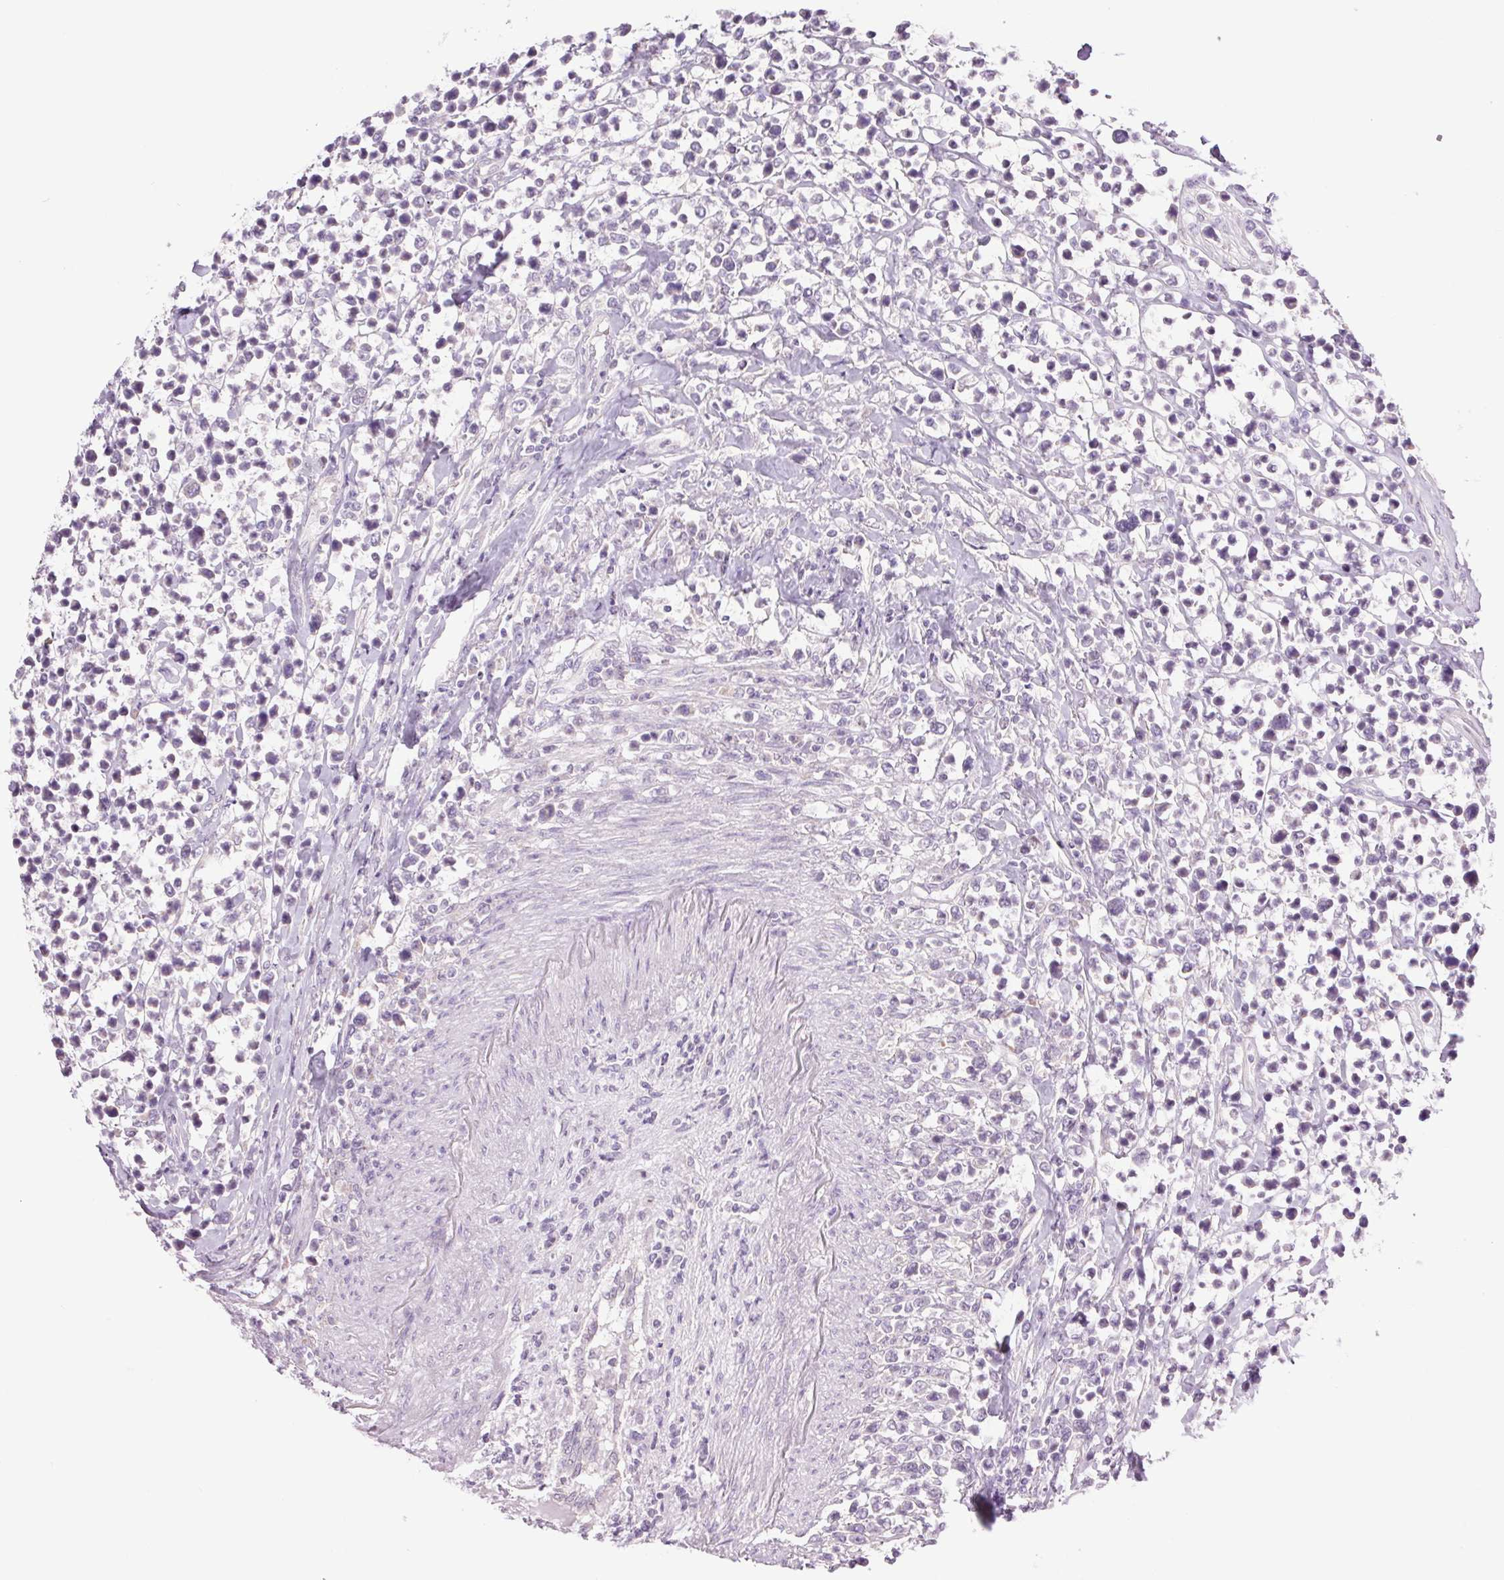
{"staining": {"intensity": "negative", "quantity": "none", "location": "none"}, "tissue": "lymphoma", "cell_type": "Tumor cells", "image_type": "cancer", "snomed": [{"axis": "morphology", "description": "Malignant lymphoma, non-Hodgkin's type, High grade"}, {"axis": "topography", "description": "Soft tissue"}], "caption": "Lymphoma stained for a protein using immunohistochemistry (IHC) shows no positivity tumor cells.", "gene": "CTNNA3", "patient": {"sex": "female", "age": 56}}